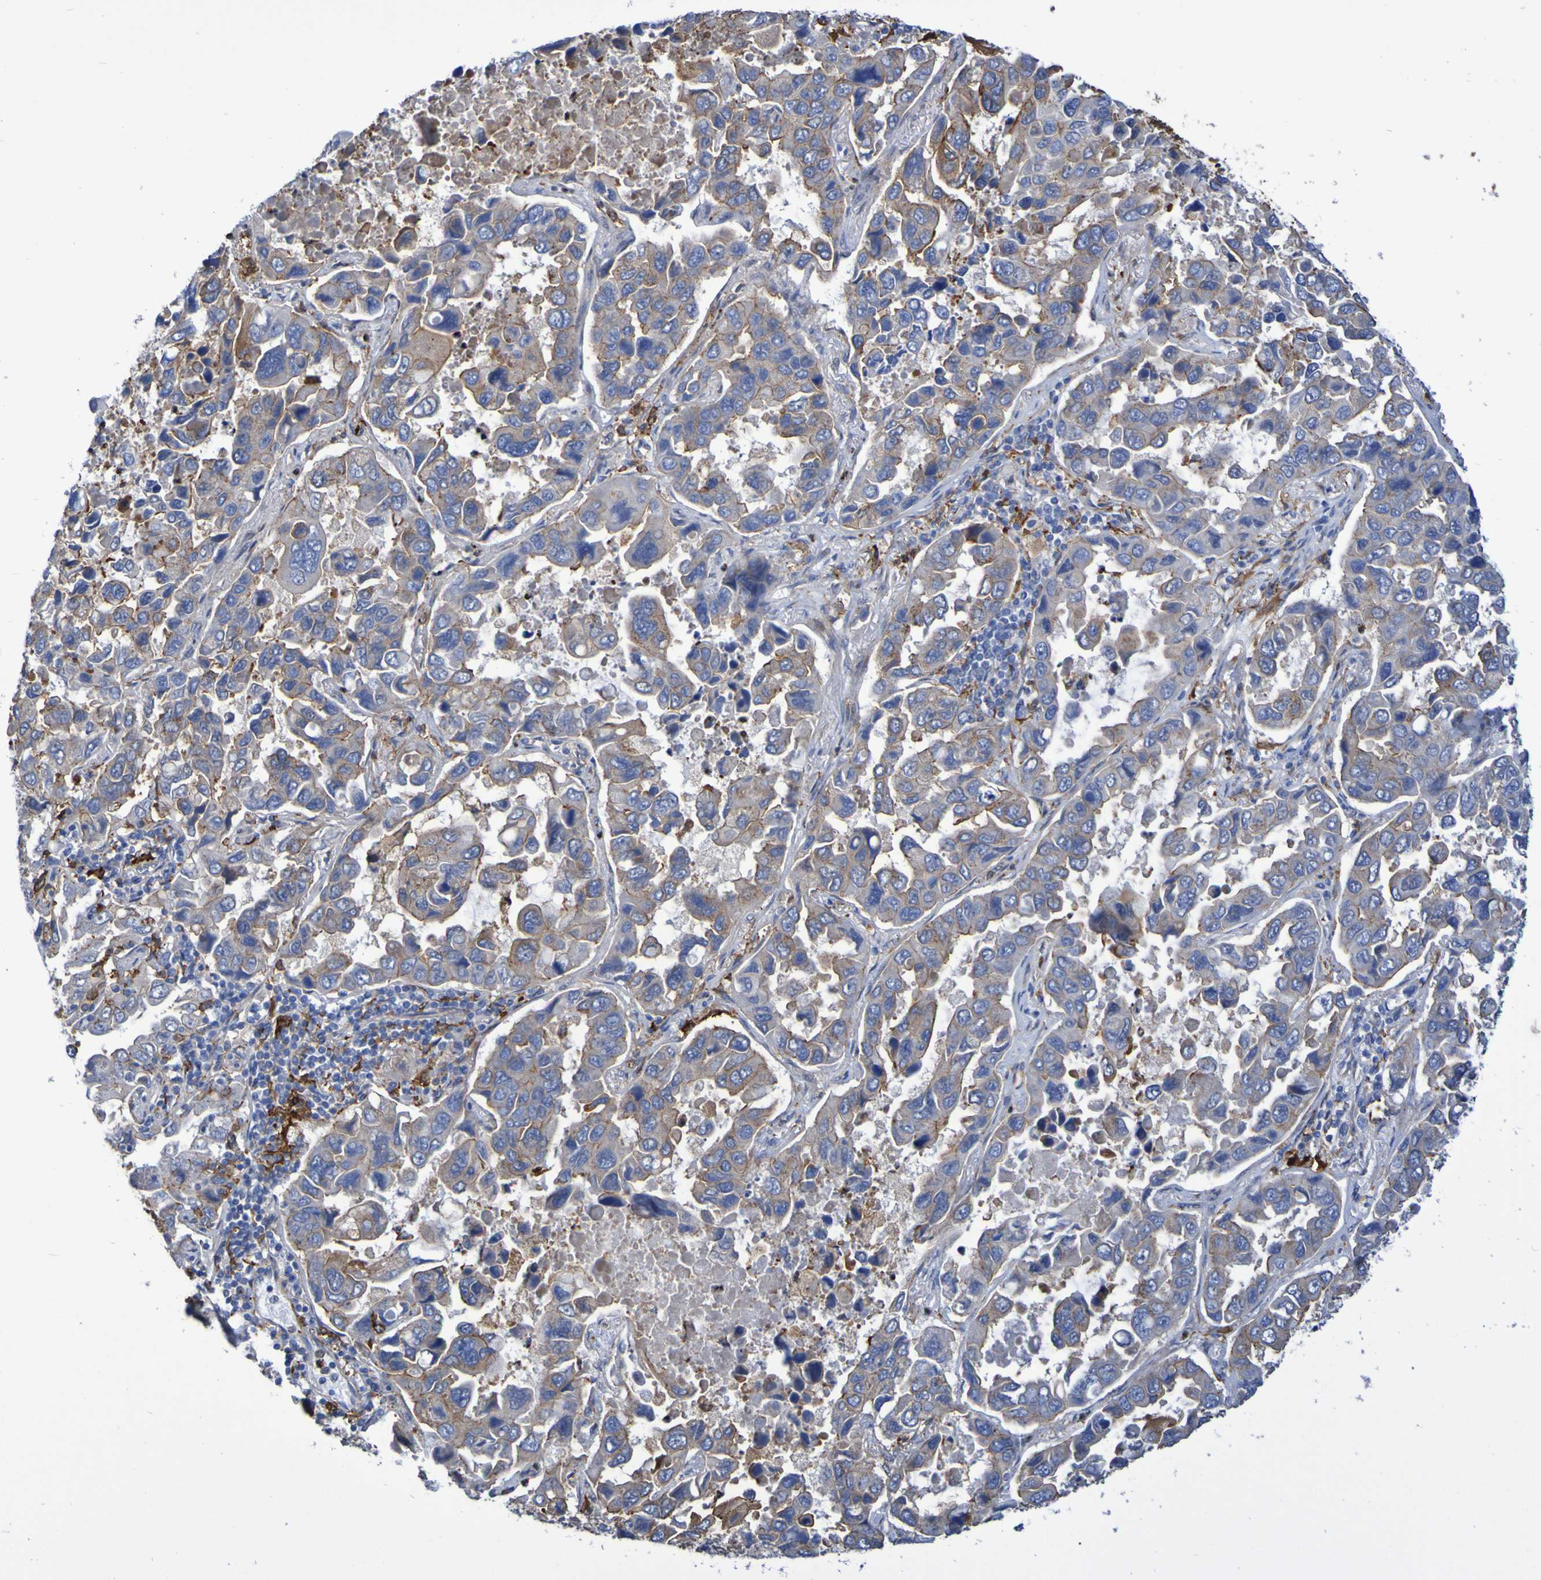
{"staining": {"intensity": "strong", "quantity": "<25%", "location": "cytoplasmic/membranous"}, "tissue": "lung cancer", "cell_type": "Tumor cells", "image_type": "cancer", "snomed": [{"axis": "morphology", "description": "Adenocarcinoma, NOS"}, {"axis": "topography", "description": "Lung"}], "caption": "Brown immunohistochemical staining in human lung cancer reveals strong cytoplasmic/membranous staining in approximately <25% of tumor cells. The staining was performed using DAB to visualize the protein expression in brown, while the nuclei were stained in blue with hematoxylin (Magnification: 20x).", "gene": "SCRG1", "patient": {"sex": "male", "age": 64}}